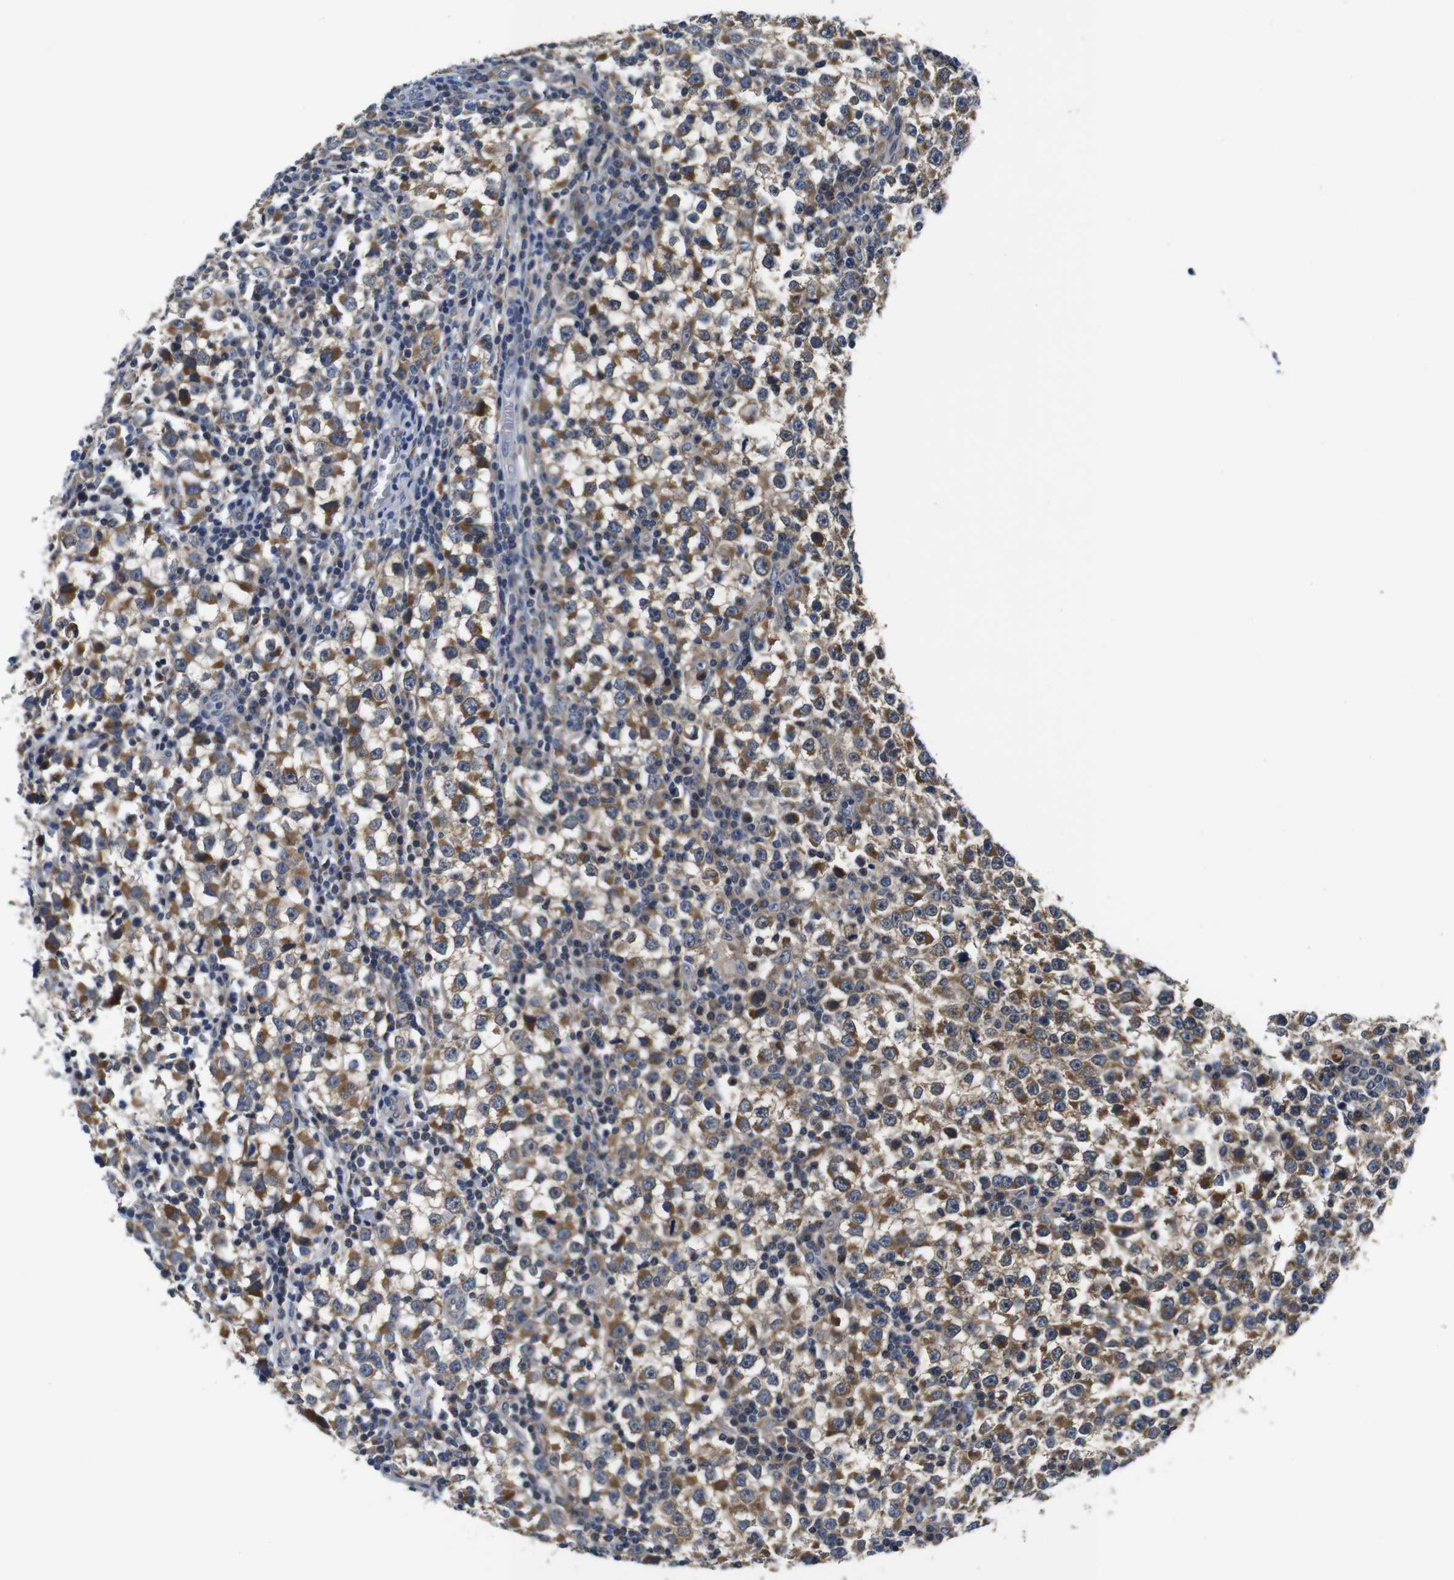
{"staining": {"intensity": "moderate", "quantity": ">75%", "location": "cytoplasmic/membranous"}, "tissue": "testis cancer", "cell_type": "Tumor cells", "image_type": "cancer", "snomed": [{"axis": "morphology", "description": "Seminoma, NOS"}, {"axis": "topography", "description": "Testis"}], "caption": "Testis seminoma was stained to show a protein in brown. There is medium levels of moderate cytoplasmic/membranous staining in about >75% of tumor cells.", "gene": "FKBP14", "patient": {"sex": "male", "age": 65}}